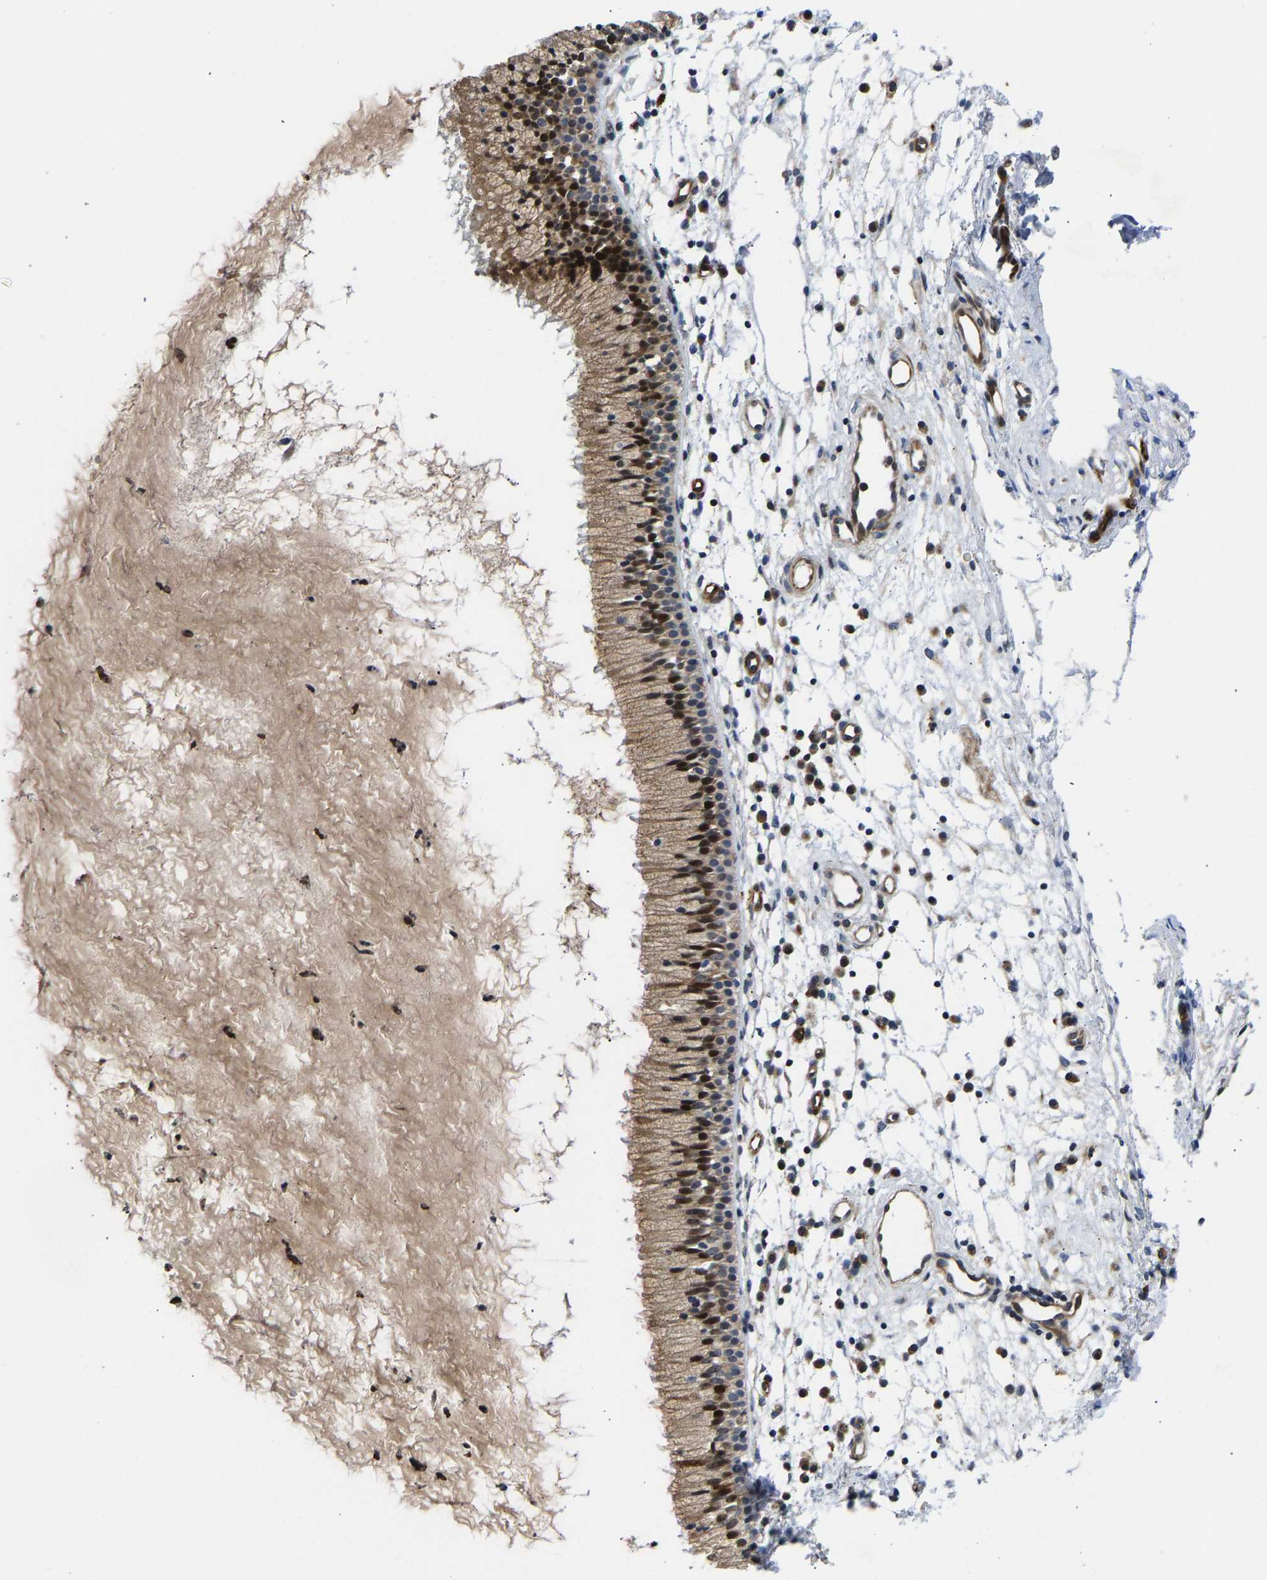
{"staining": {"intensity": "strong", "quantity": "25%-75%", "location": "cytoplasmic/membranous,nuclear"}, "tissue": "nasopharynx", "cell_type": "Respiratory epithelial cells", "image_type": "normal", "snomed": [{"axis": "morphology", "description": "Normal tissue, NOS"}, {"axis": "topography", "description": "Nasopharynx"}], "caption": "A histopathology image of human nasopharynx stained for a protein exhibits strong cytoplasmic/membranous,nuclear brown staining in respiratory epithelial cells. Using DAB (brown) and hematoxylin (blue) stains, captured at high magnification using brightfield microscopy.", "gene": "RESF1", "patient": {"sex": "male", "age": 21}}